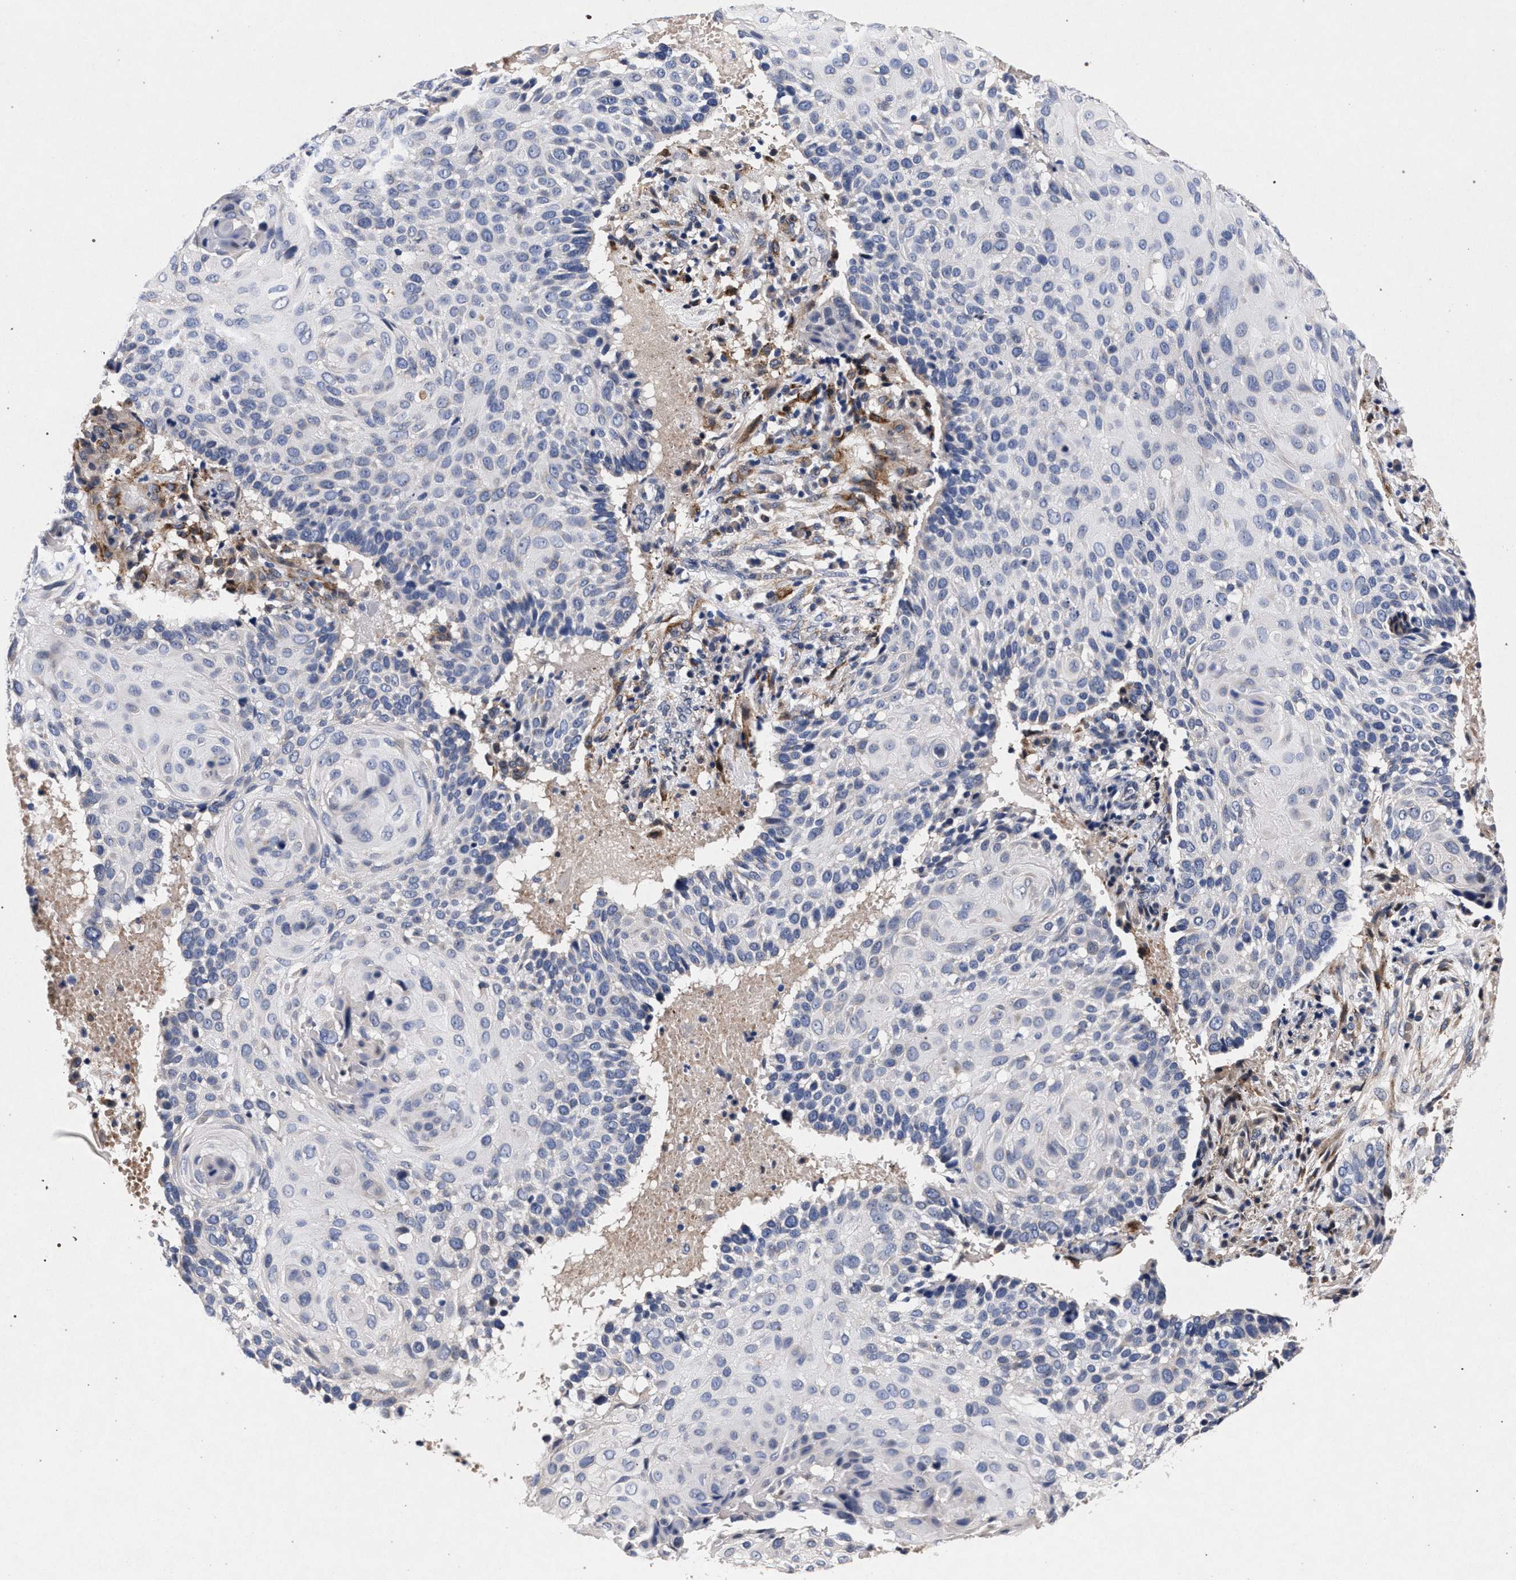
{"staining": {"intensity": "negative", "quantity": "none", "location": "none"}, "tissue": "cervical cancer", "cell_type": "Tumor cells", "image_type": "cancer", "snomed": [{"axis": "morphology", "description": "Squamous cell carcinoma, NOS"}, {"axis": "topography", "description": "Cervix"}], "caption": "Immunohistochemistry (IHC) micrograph of neoplastic tissue: cervical cancer (squamous cell carcinoma) stained with DAB displays no significant protein staining in tumor cells.", "gene": "NEK7", "patient": {"sex": "female", "age": 74}}